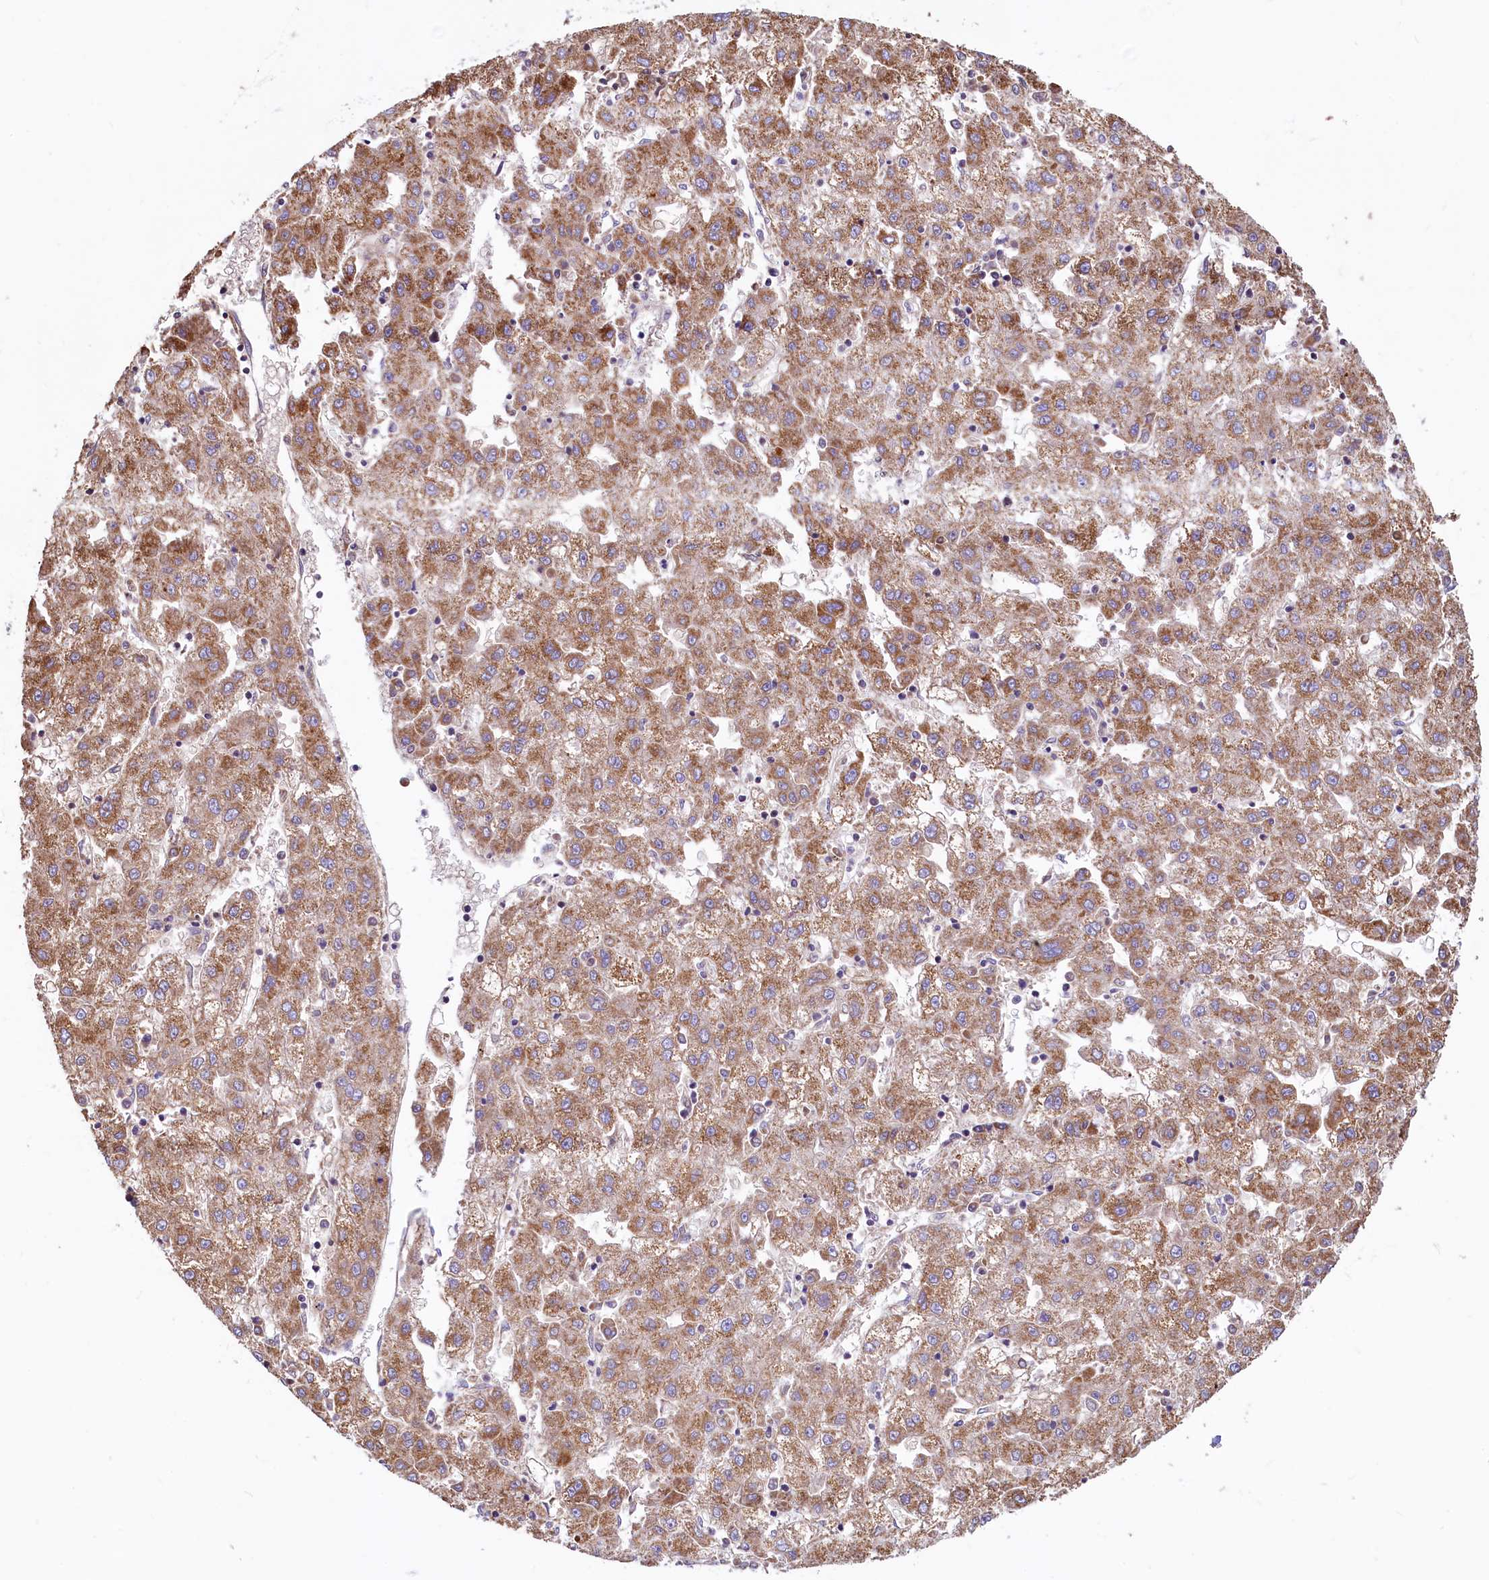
{"staining": {"intensity": "moderate", "quantity": ">75%", "location": "cytoplasmic/membranous"}, "tissue": "liver cancer", "cell_type": "Tumor cells", "image_type": "cancer", "snomed": [{"axis": "morphology", "description": "Carcinoma, Hepatocellular, NOS"}, {"axis": "topography", "description": "Liver"}], "caption": "The histopathology image exhibits immunohistochemical staining of hepatocellular carcinoma (liver). There is moderate cytoplasmic/membranous positivity is appreciated in about >75% of tumor cells.", "gene": "VWCE", "patient": {"sex": "male", "age": 72}}